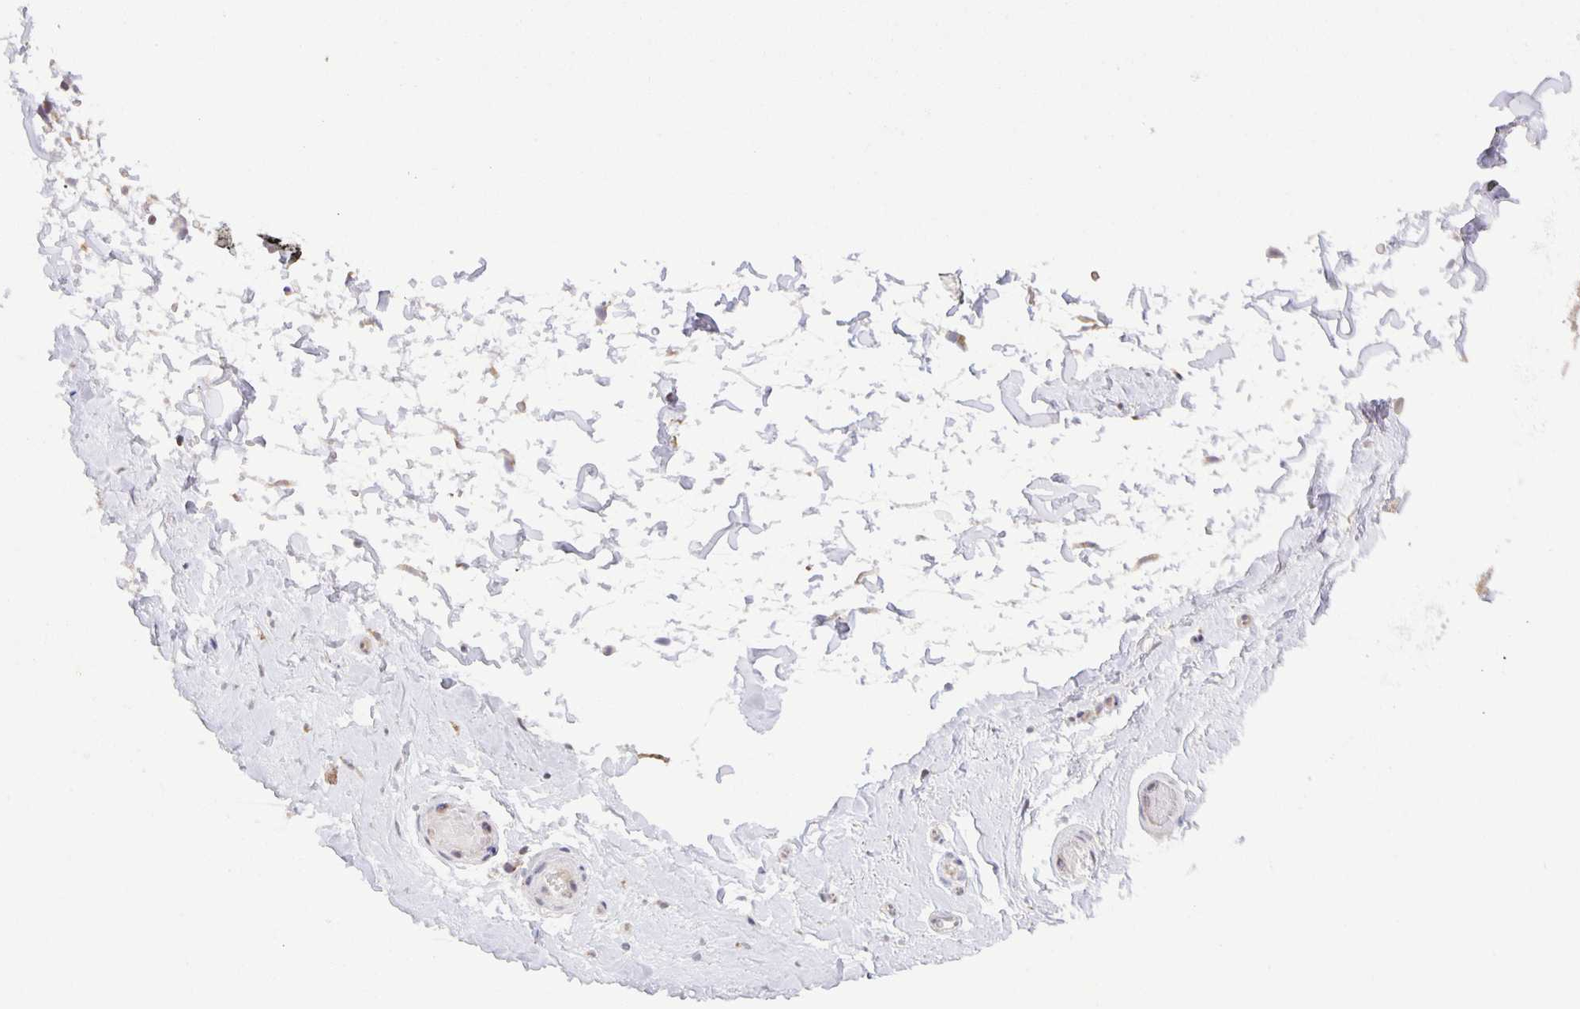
{"staining": {"intensity": "moderate", "quantity": ">75%", "location": "cytoplasmic/membranous"}, "tissue": "adipose tissue", "cell_type": "Adipocytes", "image_type": "normal", "snomed": [{"axis": "morphology", "description": "Normal tissue, NOS"}, {"axis": "topography", "description": "Epididymis, spermatic cord, NOS"}, {"axis": "topography", "description": "Epididymis"}, {"axis": "topography", "description": "Peripheral nerve tissue"}], "caption": "A brown stain highlights moderate cytoplasmic/membranous expression of a protein in adipocytes of benign human adipose tissue. Using DAB (3,3'-diaminobenzidine) (brown) and hematoxylin (blue) stains, captured at high magnification using brightfield microscopy.", "gene": "MAPK12", "patient": {"sex": "male", "age": 29}}